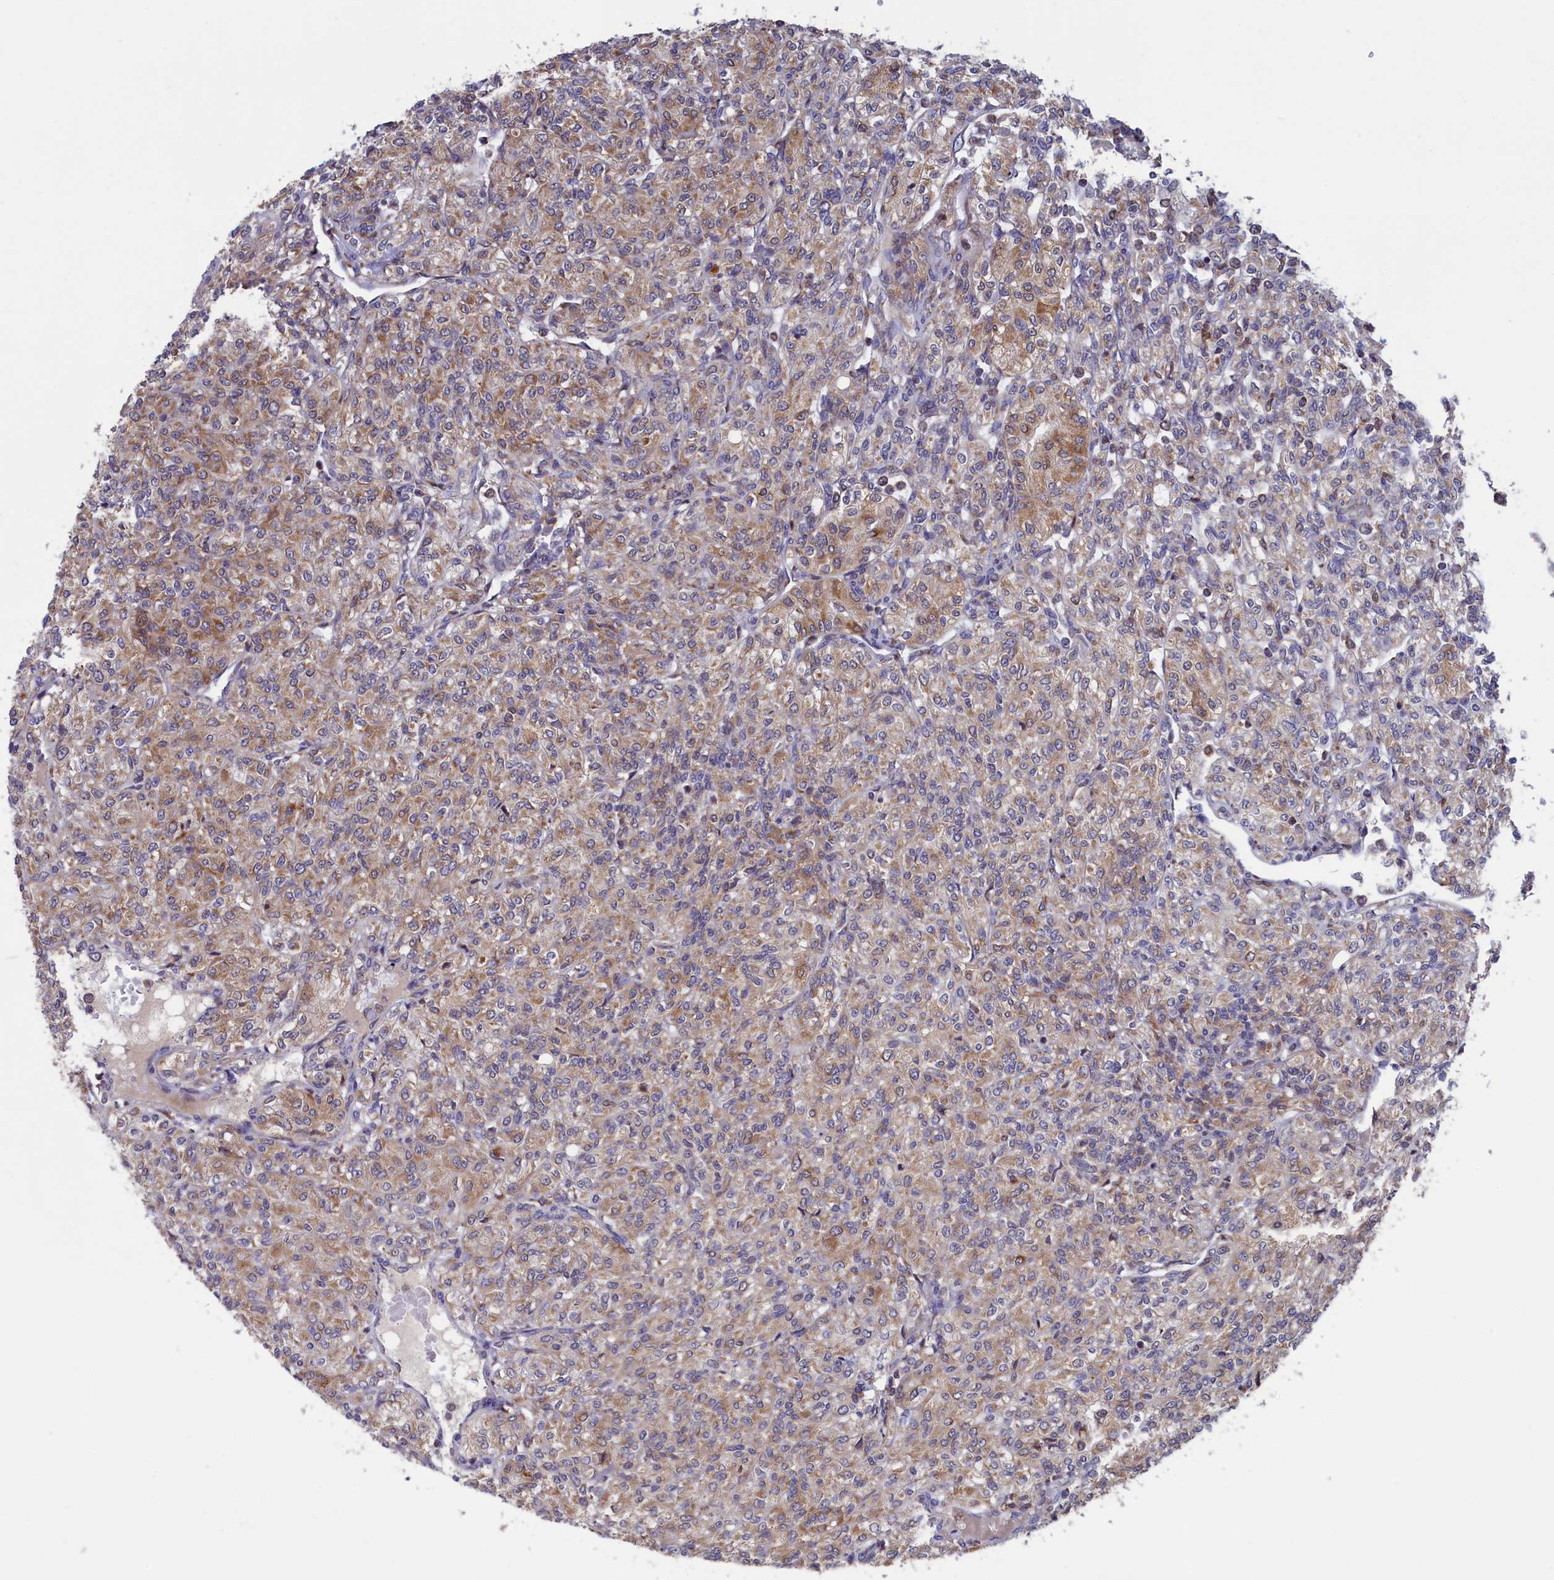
{"staining": {"intensity": "moderate", "quantity": "25%-75%", "location": "cytoplasmic/membranous"}, "tissue": "renal cancer", "cell_type": "Tumor cells", "image_type": "cancer", "snomed": [{"axis": "morphology", "description": "Adenocarcinoma, NOS"}, {"axis": "topography", "description": "Kidney"}], "caption": "This is an image of immunohistochemistry staining of renal cancer (adenocarcinoma), which shows moderate positivity in the cytoplasmic/membranous of tumor cells.", "gene": "TIMM44", "patient": {"sex": "male", "age": 77}}